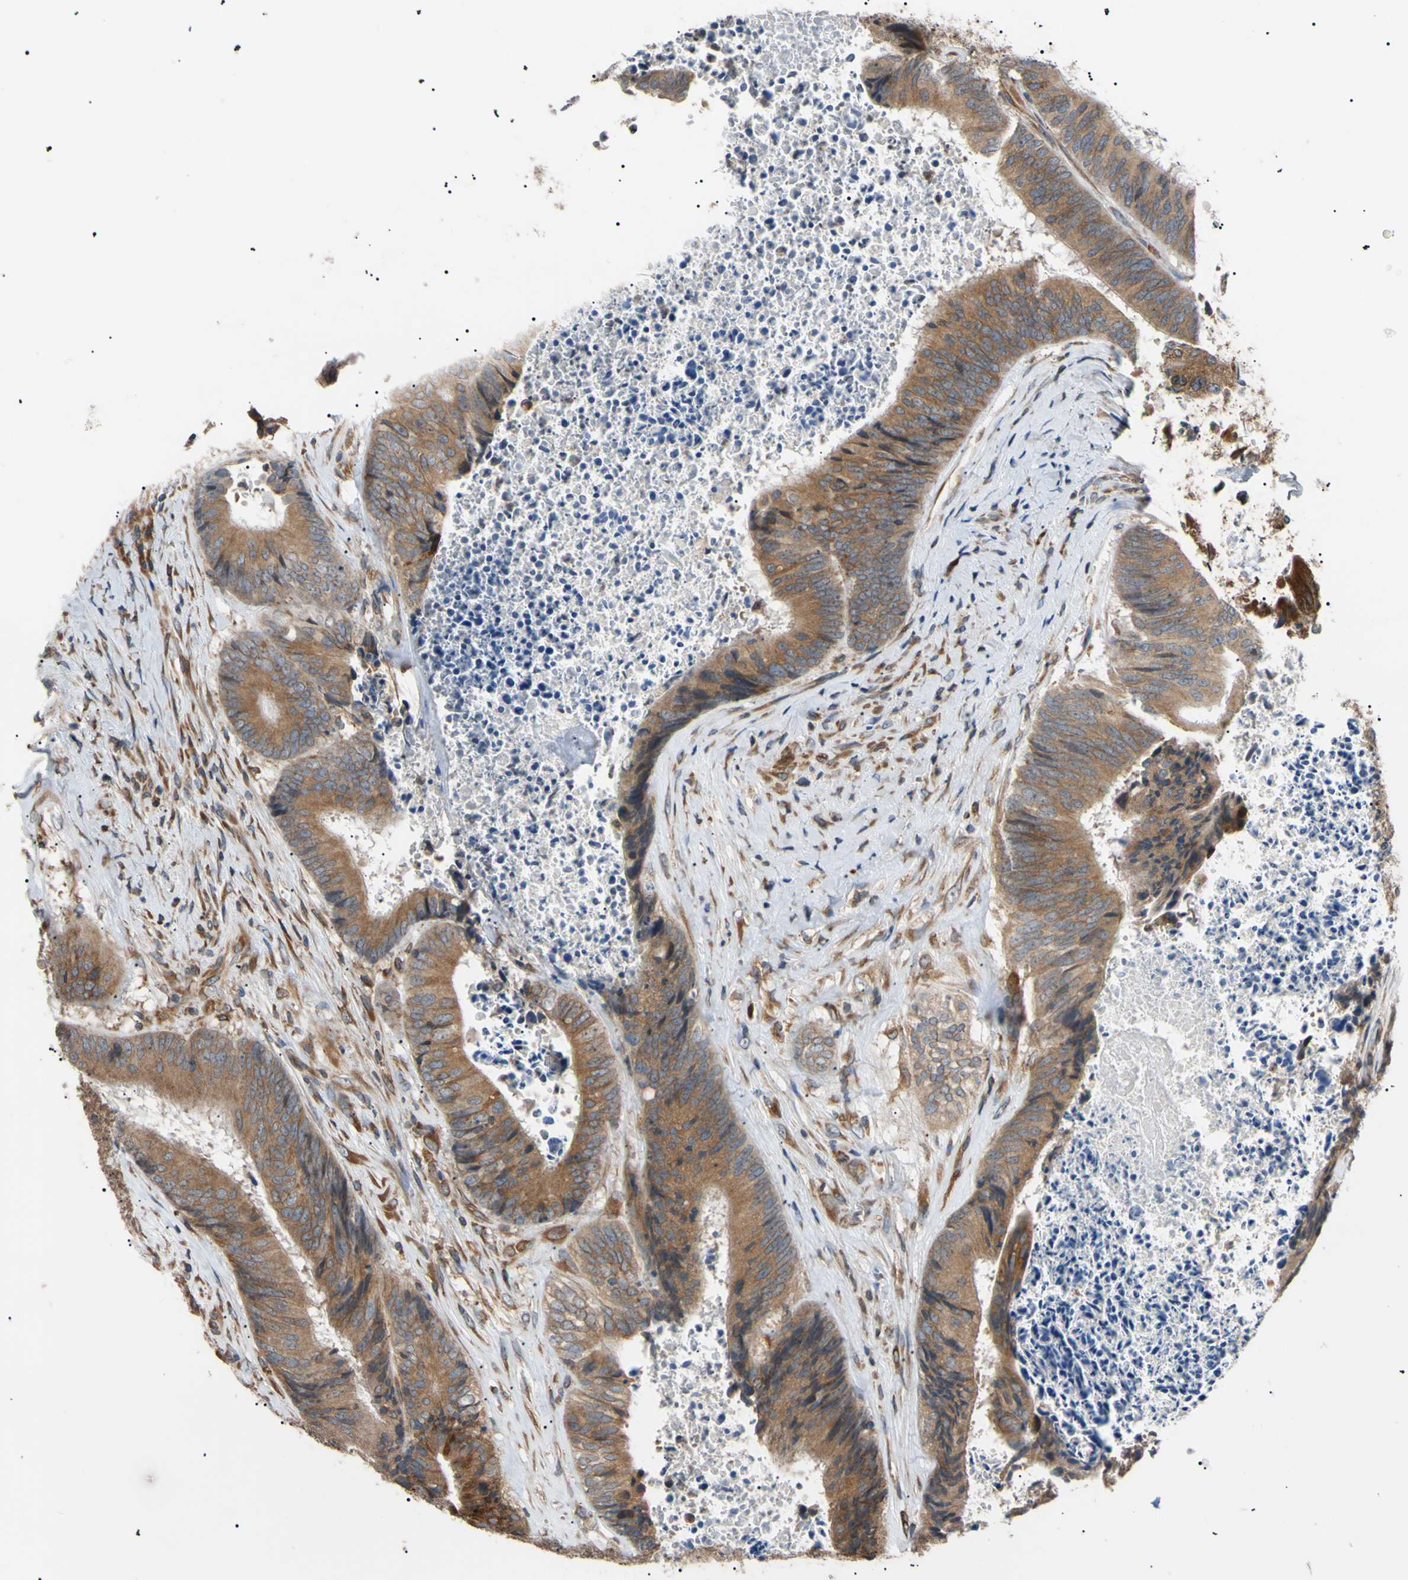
{"staining": {"intensity": "moderate", "quantity": ">75%", "location": "cytoplasmic/membranous"}, "tissue": "colorectal cancer", "cell_type": "Tumor cells", "image_type": "cancer", "snomed": [{"axis": "morphology", "description": "Adenocarcinoma, NOS"}, {"axis": "topography", "description": "Rectum"}], "caption": "This histopathology image shows immunohistochemistry (IHC) staining of colorectal cancer (adenocarcinoma), with medium moderate cytoplasmic/membranous positivity in about >75% of tumor cells.", "gene": "VAPA", "patient": {"sex": "male", "age": 72}}